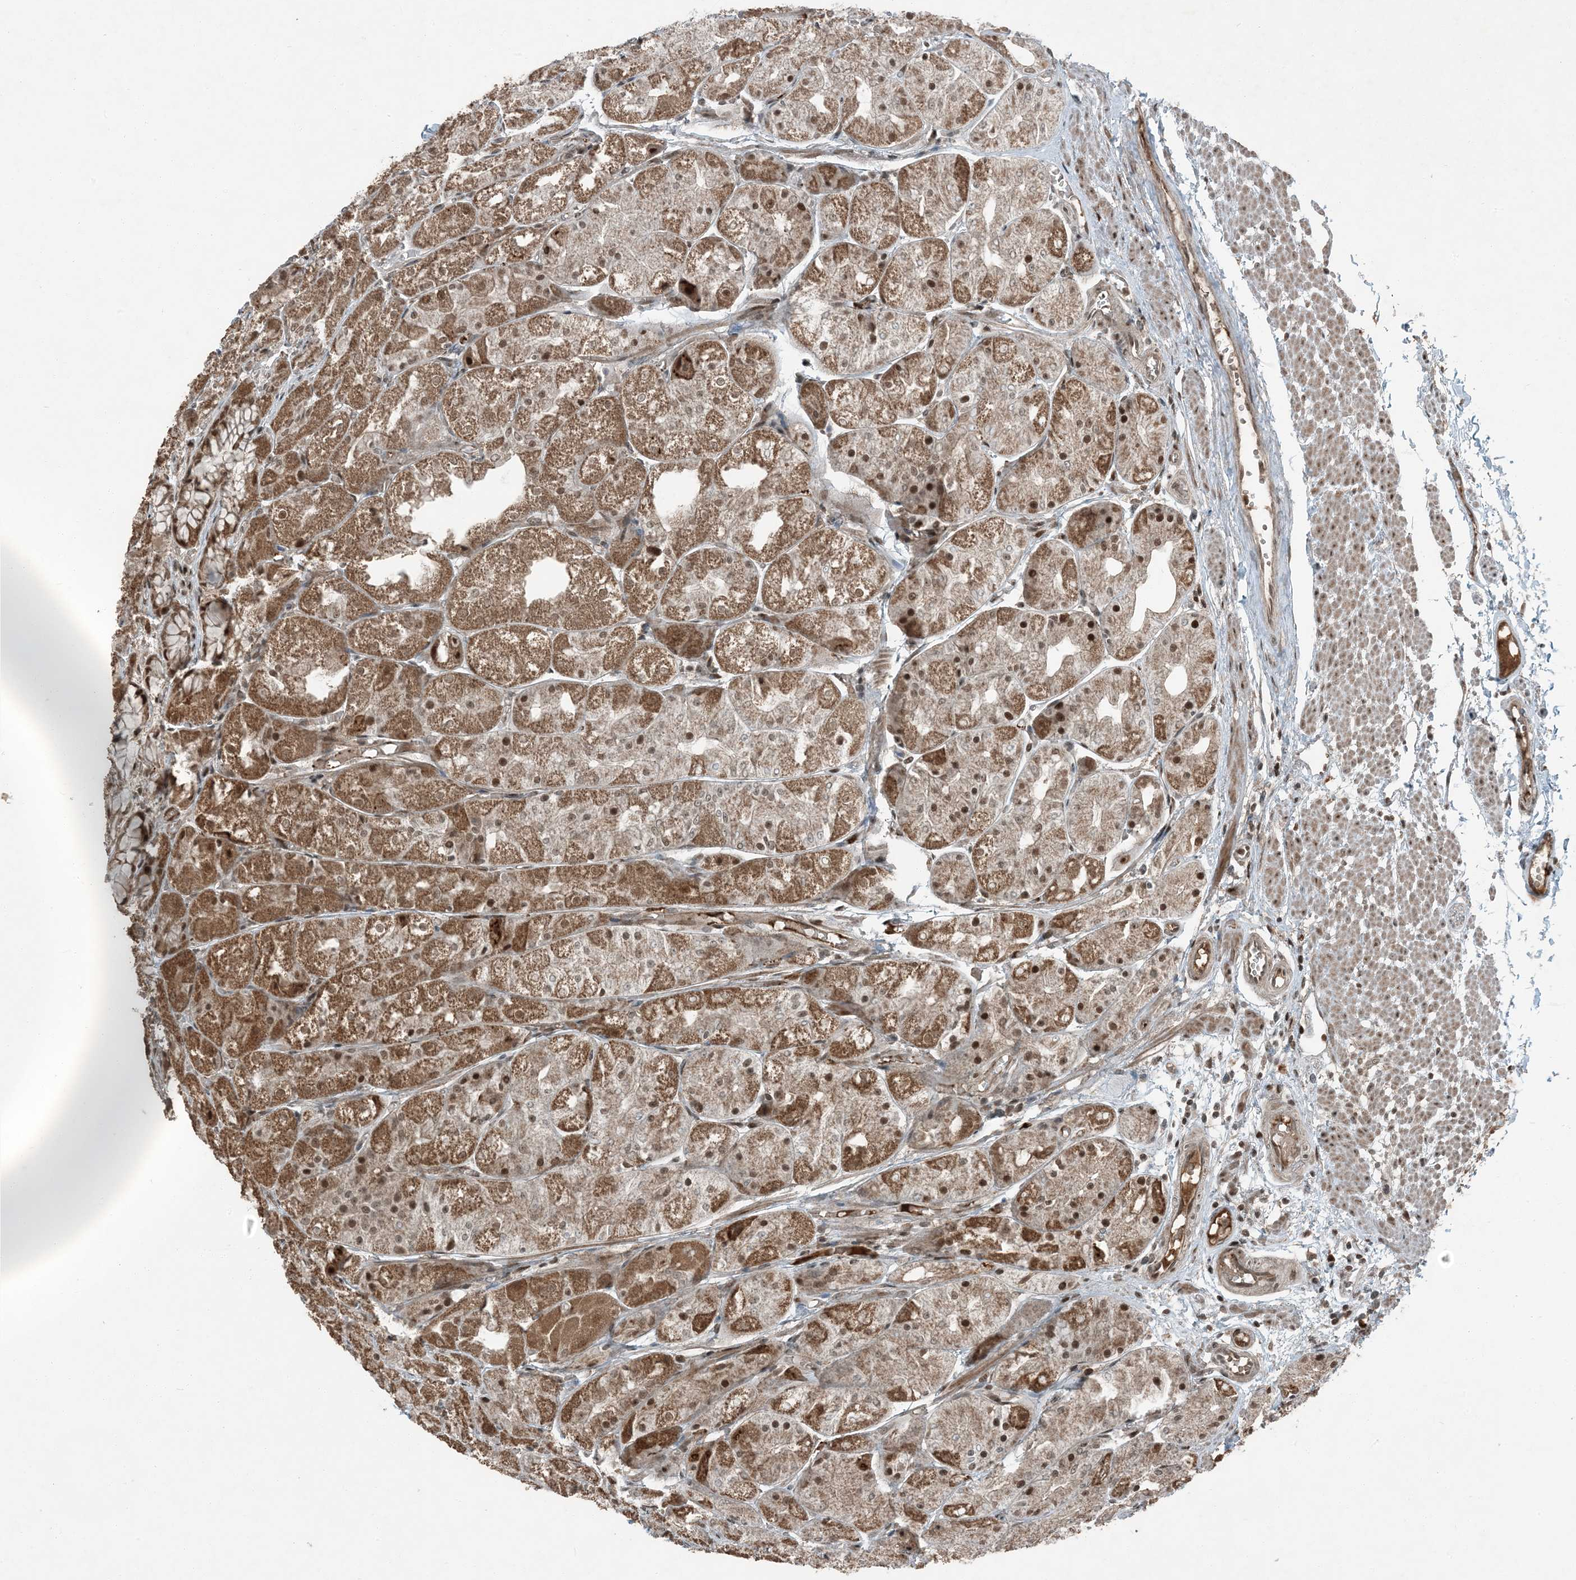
{"staining": {"intensity": "moderate", "quantity": ">75%", "location": "cytoplasmic/membranous,nuclear"}, "tissue": "stomach", "cell_type": "Glandular cells", "image_type": "normal", "snomed": [{"axis": "morphology", "description": "Normal tissue, NOS"}, {"axis": "topography", "description": "Stomach, upper"}], "caption": "Protein staining of normal stomach demonstrates moderate cytoplasmic/membranous,nuclear staining in about >75% of glandular cells.", "gene": "TRAPPC12", "patient": {"sex": "male", "age": 72}}